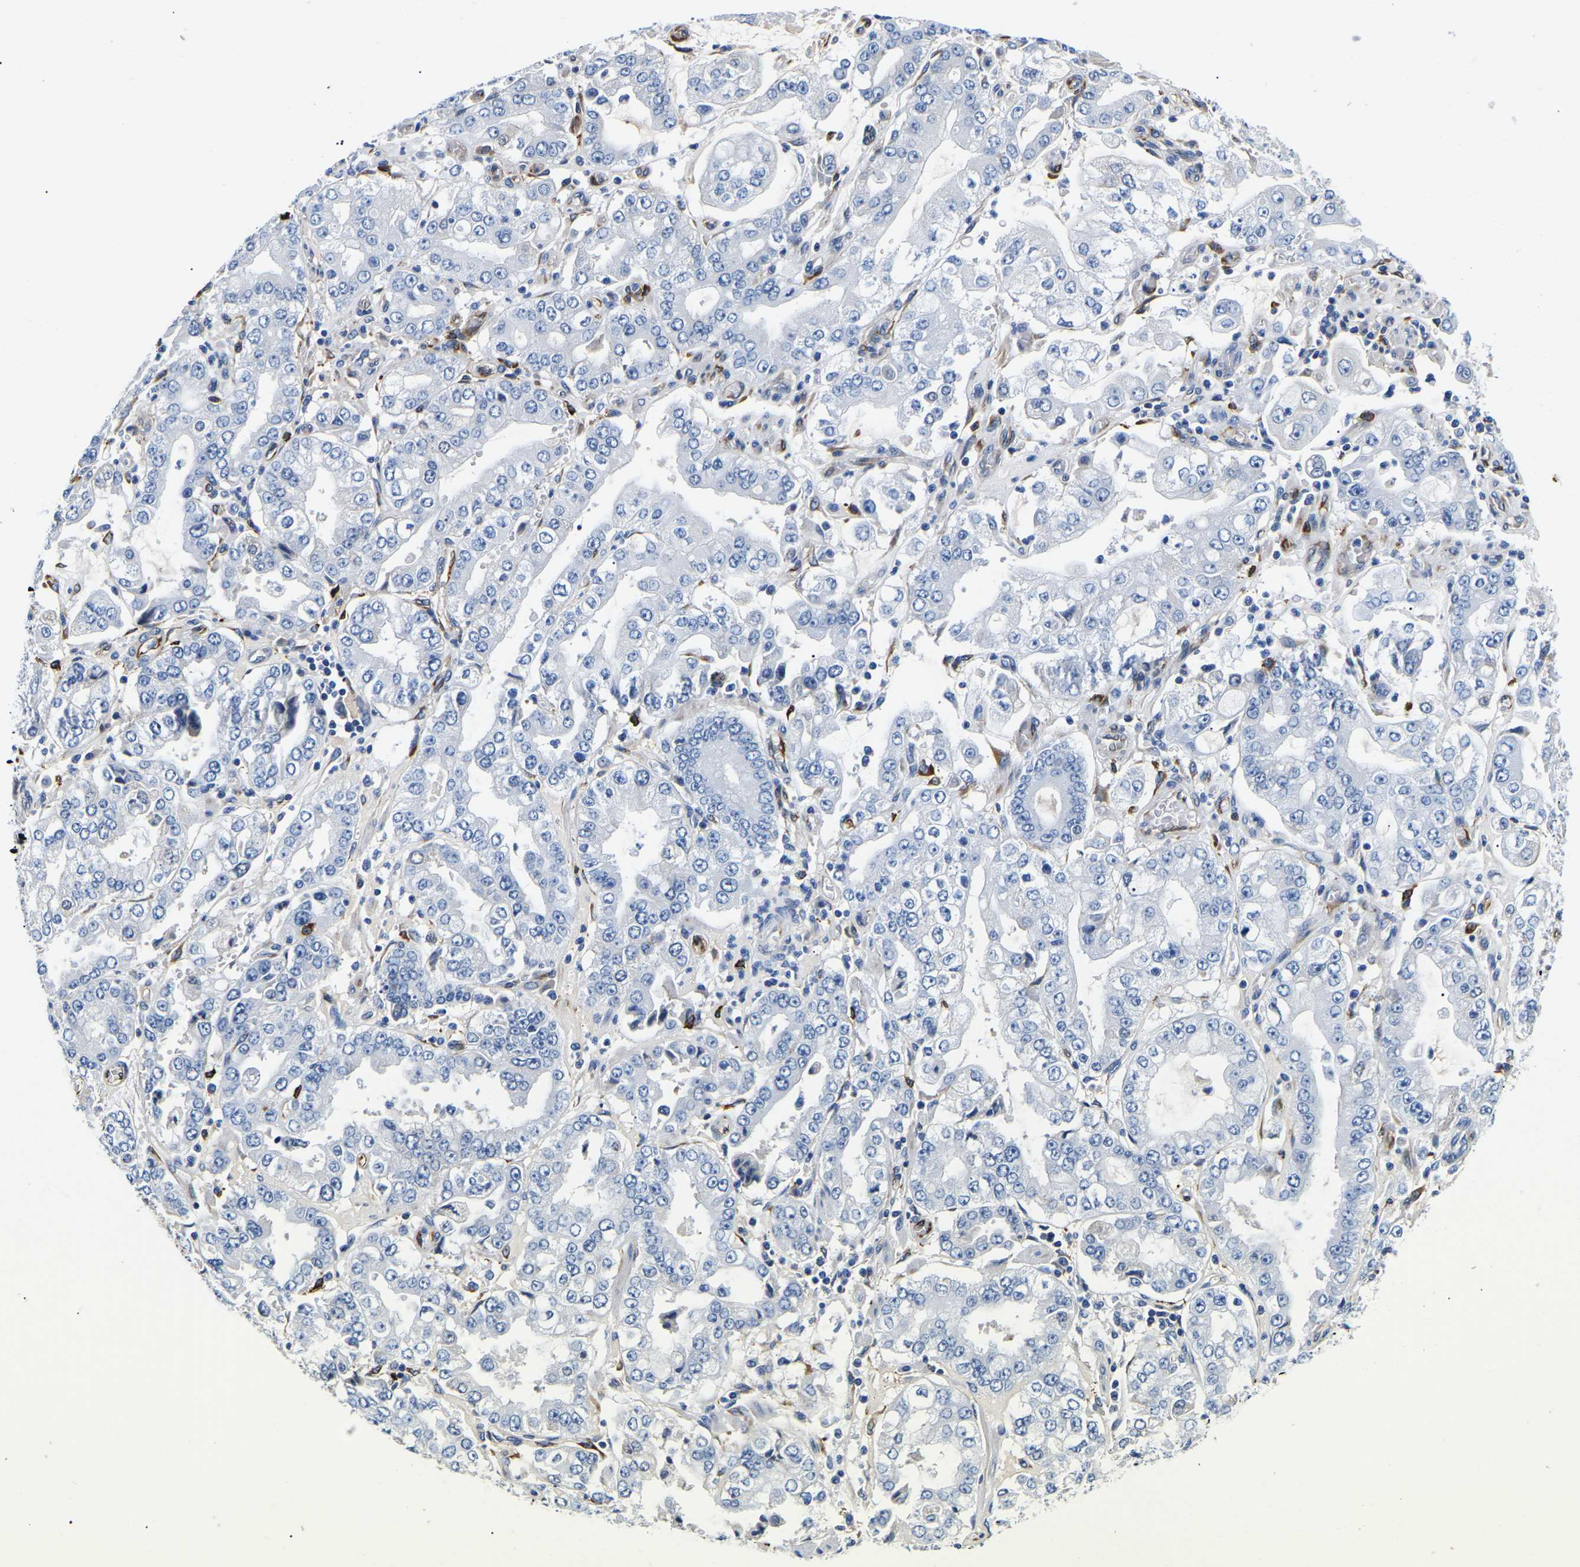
{"staining": {"intensity": "negative", "quantity": "none", "location": "none"}, "tissue": "stomach cancer", "cell_type": "Tumor cells", "image_type": "cancer", "snomed": [{"axis": "morphology", "description": "Adenocarcinoma, NOS"}, {"axis": "topography", "description": "Stomach"}], "caption": "There is no significant expression in tumor cells of adenocarcinoma (stomach). The staining was performed using DAB (3,3'-diaminobenzidine) to visualize the protein expression in brown, while the nuclei were stained in blue with hematoxylin (Magnification: 20x).", "gene": "DUSP8", "patient": {"sex": "male", "age": 76}}